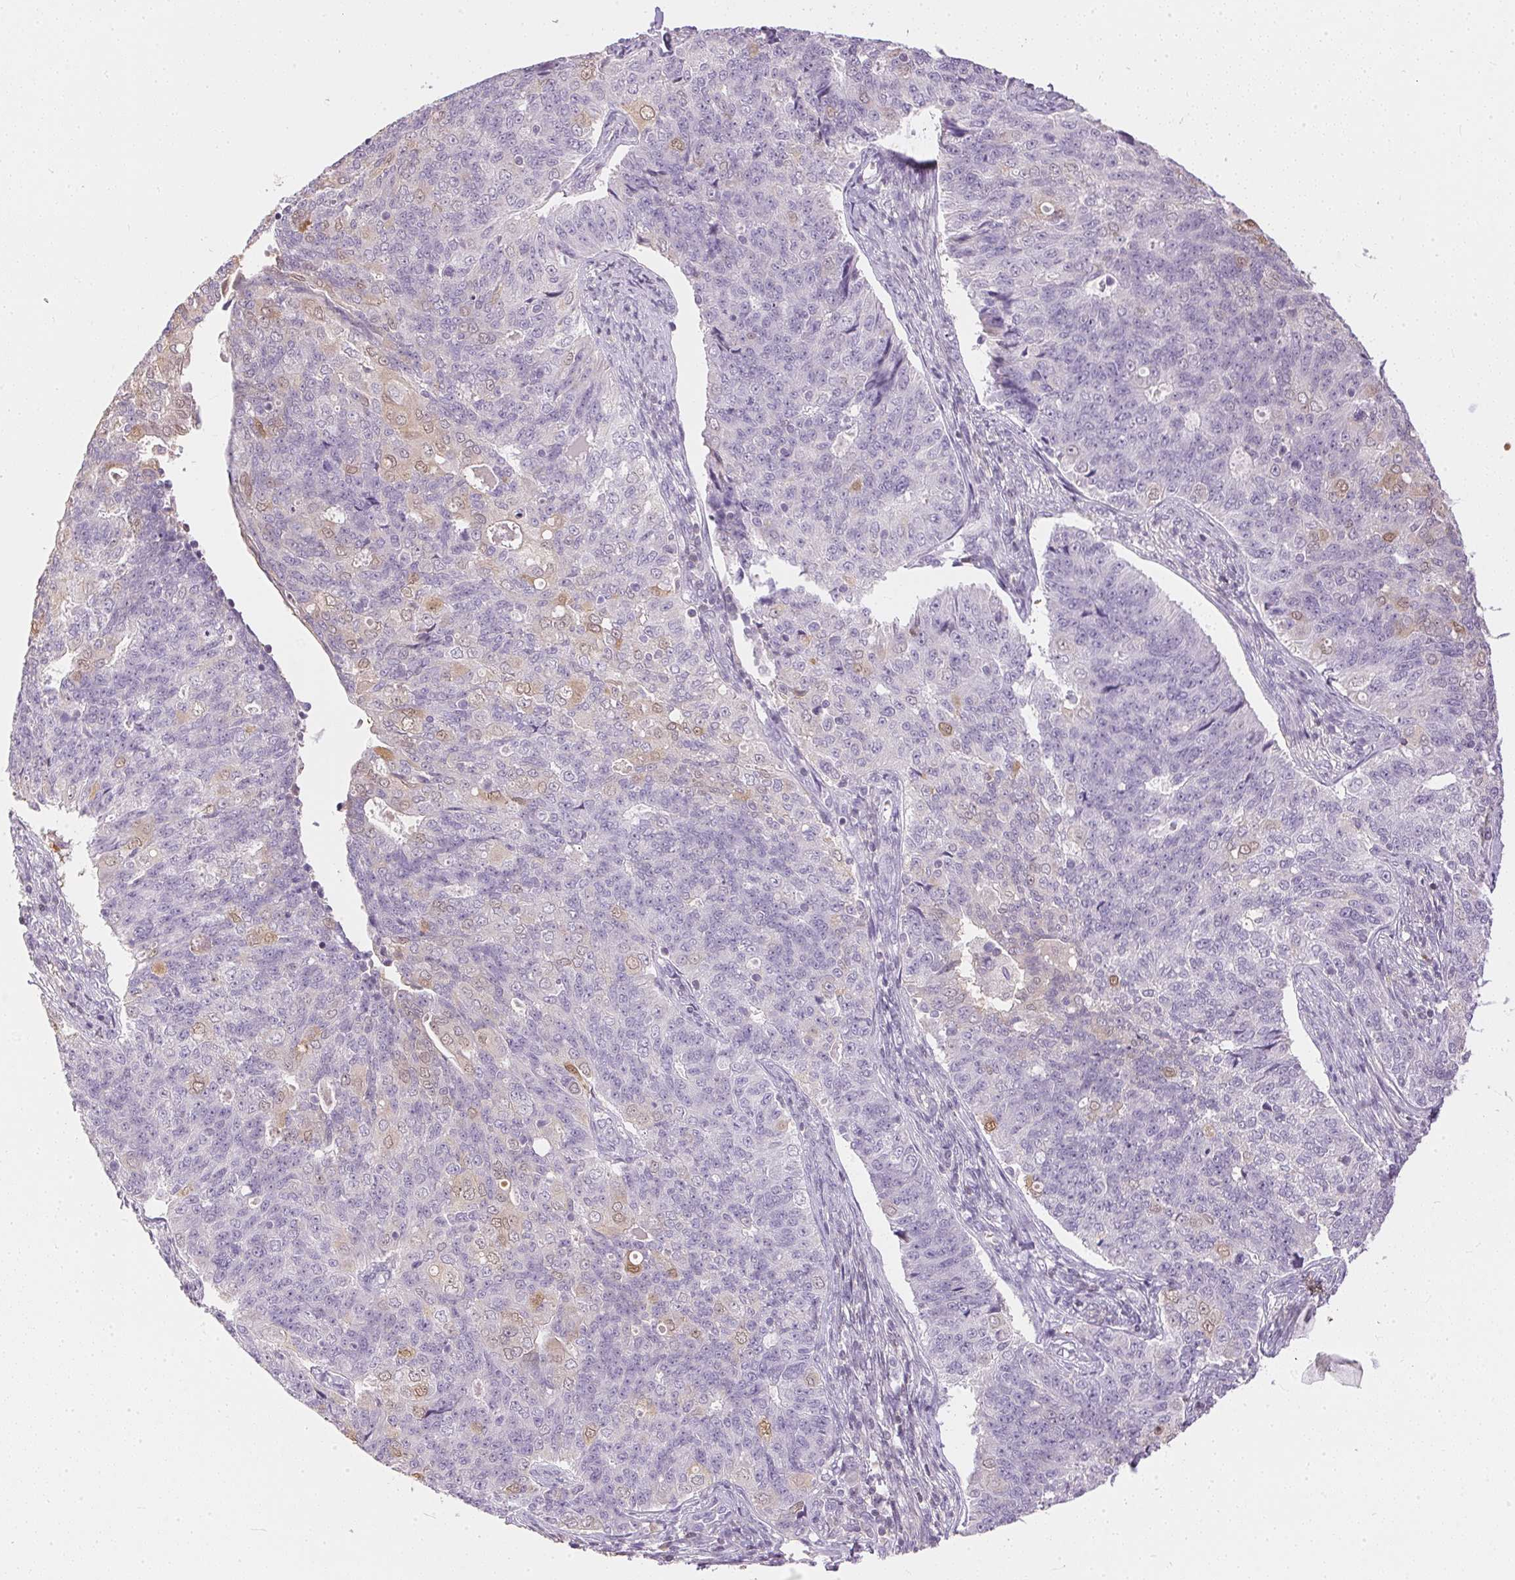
{"staining": {"intensity": "negative", "quantity": "none", "location": "none"}, "tissue": "endometrial cancer", "cell_type": "Tumor cells", "image_type": "cancer", "snomed": [{"axis": "morphology", "description": "Adenocarcinoma, NOS"}, {"axis": "topography", "description": "Endometrium"}], "caption": "IHC image of neoplastic tissue: endometrial cancer (adenocarcinoma) stained with DAB (3,3'-diaminobenzidine) shows no significant protein staining in tumor cells. The staining is performed using DAB brown chromogen with nuclei counter-stained in using hematoxylin.", "gene": "S100A3", "patient": {"sex": "female", "age": 43}}